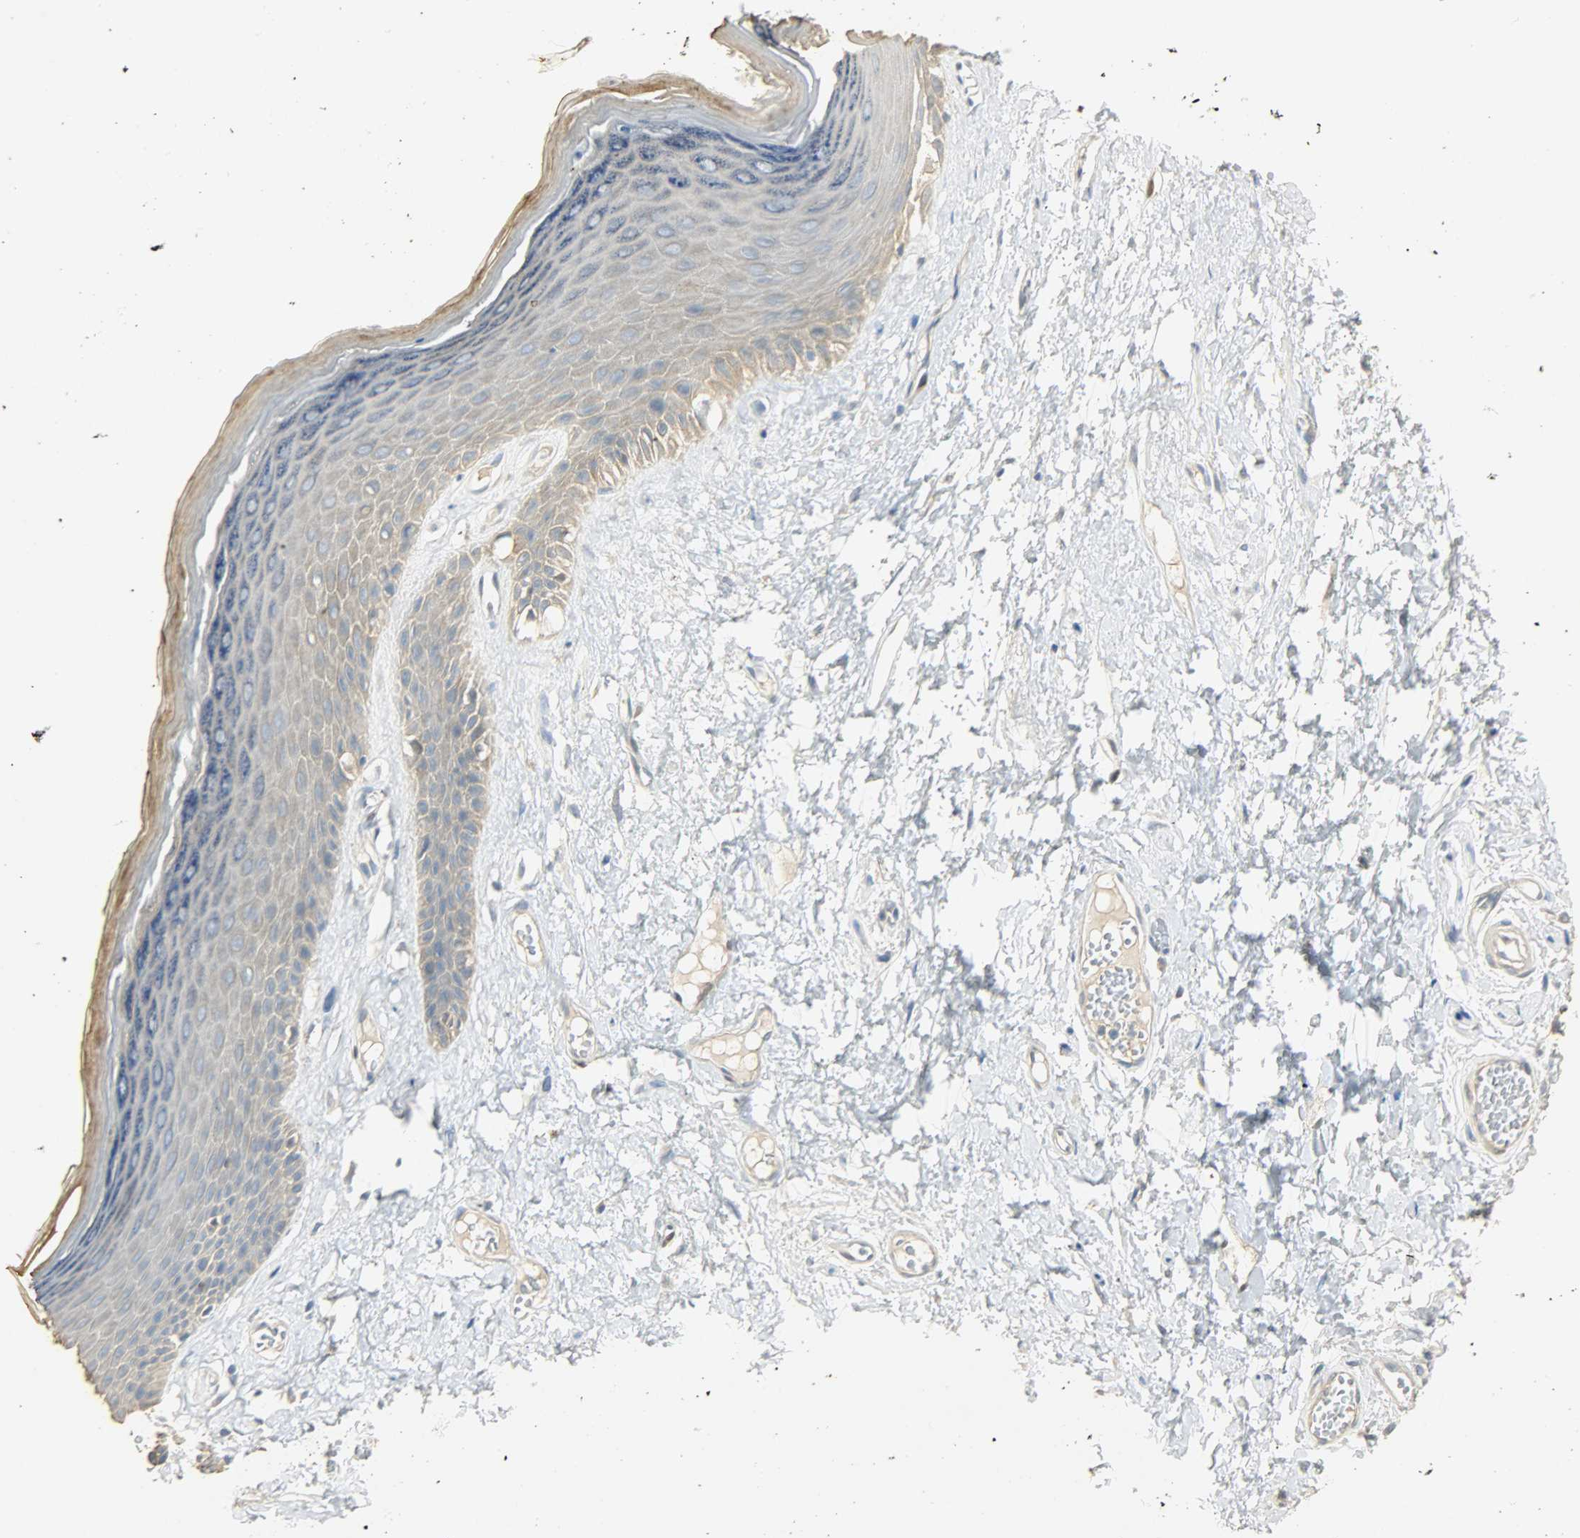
{"staining": {"intensity": "moderate", "quantity": "<25%", "location": "cytoplasmic/membranous"}, "tissue": "skin", "cell_type": "Epidermal cells", "image_type": "normal", "snomed": [{"axis": "morphology", "description": "Normal tissue, NOS"}, {"axis": "morphology", "description": "Inflammation, NOS"}, {"axis": "topography", "description": "Vulva"}], "caption": "Protein analysis of normal skin demonstrates moderate cytoplasmic/membranous positivity in approximately <25% of epidermal cells.", "gene": "USP13", "patient": {"sex": "female", "age": 84}}